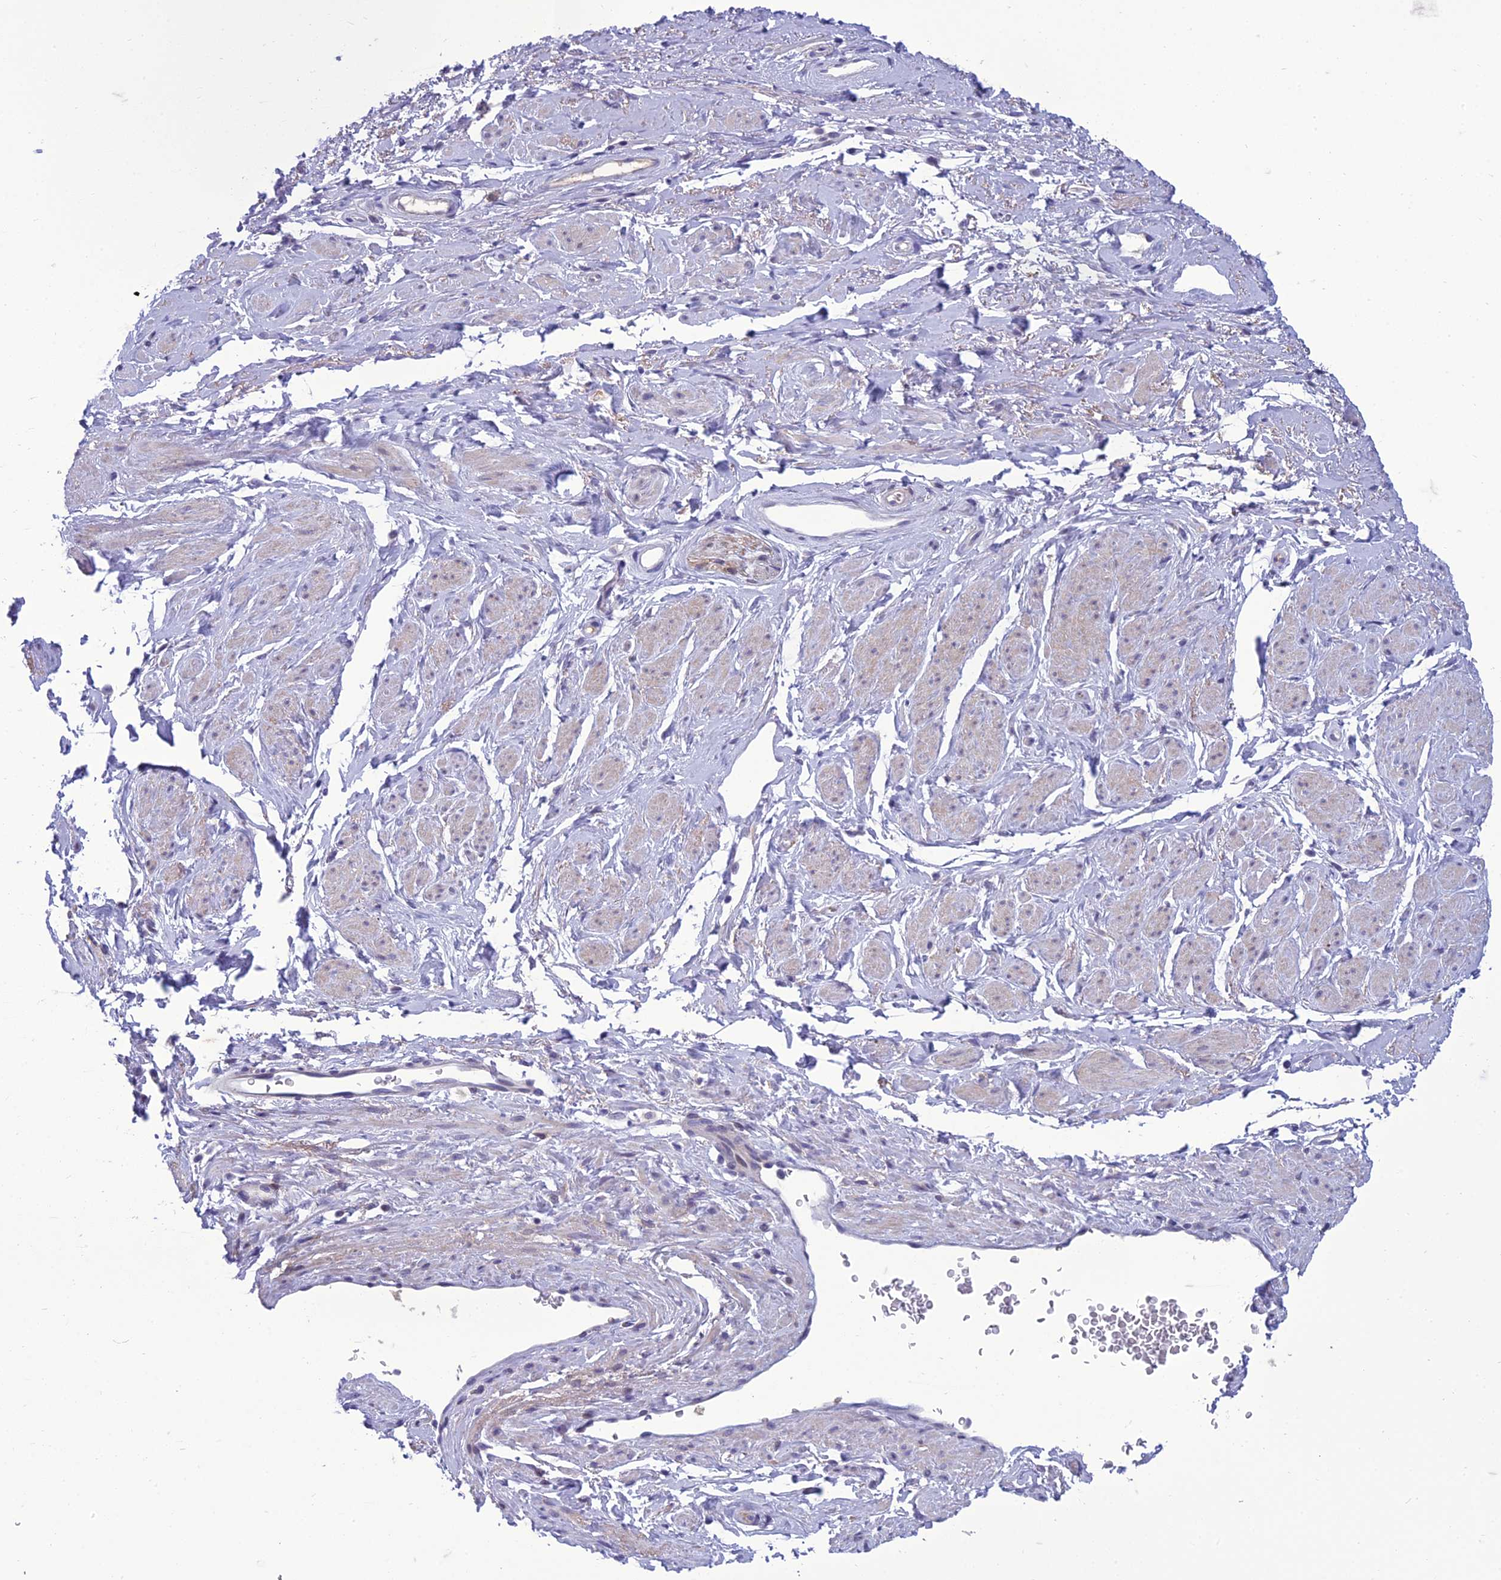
{"staining": {"intensity": "negative", "quantity": "none", "location": "none"}, "tissue": "adipose tissue", "cell_type": "Adipocytes", "image_type": "normal", "snomed": [{"axis": "morphology", "description": "Normal tissue, NOS"}, {"axis": "morphology", "description": "Adenocarcinoma, NOS"}, {"axis": "topography", "description": "Rectum"}, {"axis": "topography", "description": "Vagina"}, {"axis": "topography", "description": "Peripheral nerve tissue"}], "caption": "This is an immunohistochemistry (IHC) photomicrograph of normal human adipose tissue. There is no staining in adipocytes.", "gene": "ANKS4B", "patient": {"sex": "female", "age": 71}}